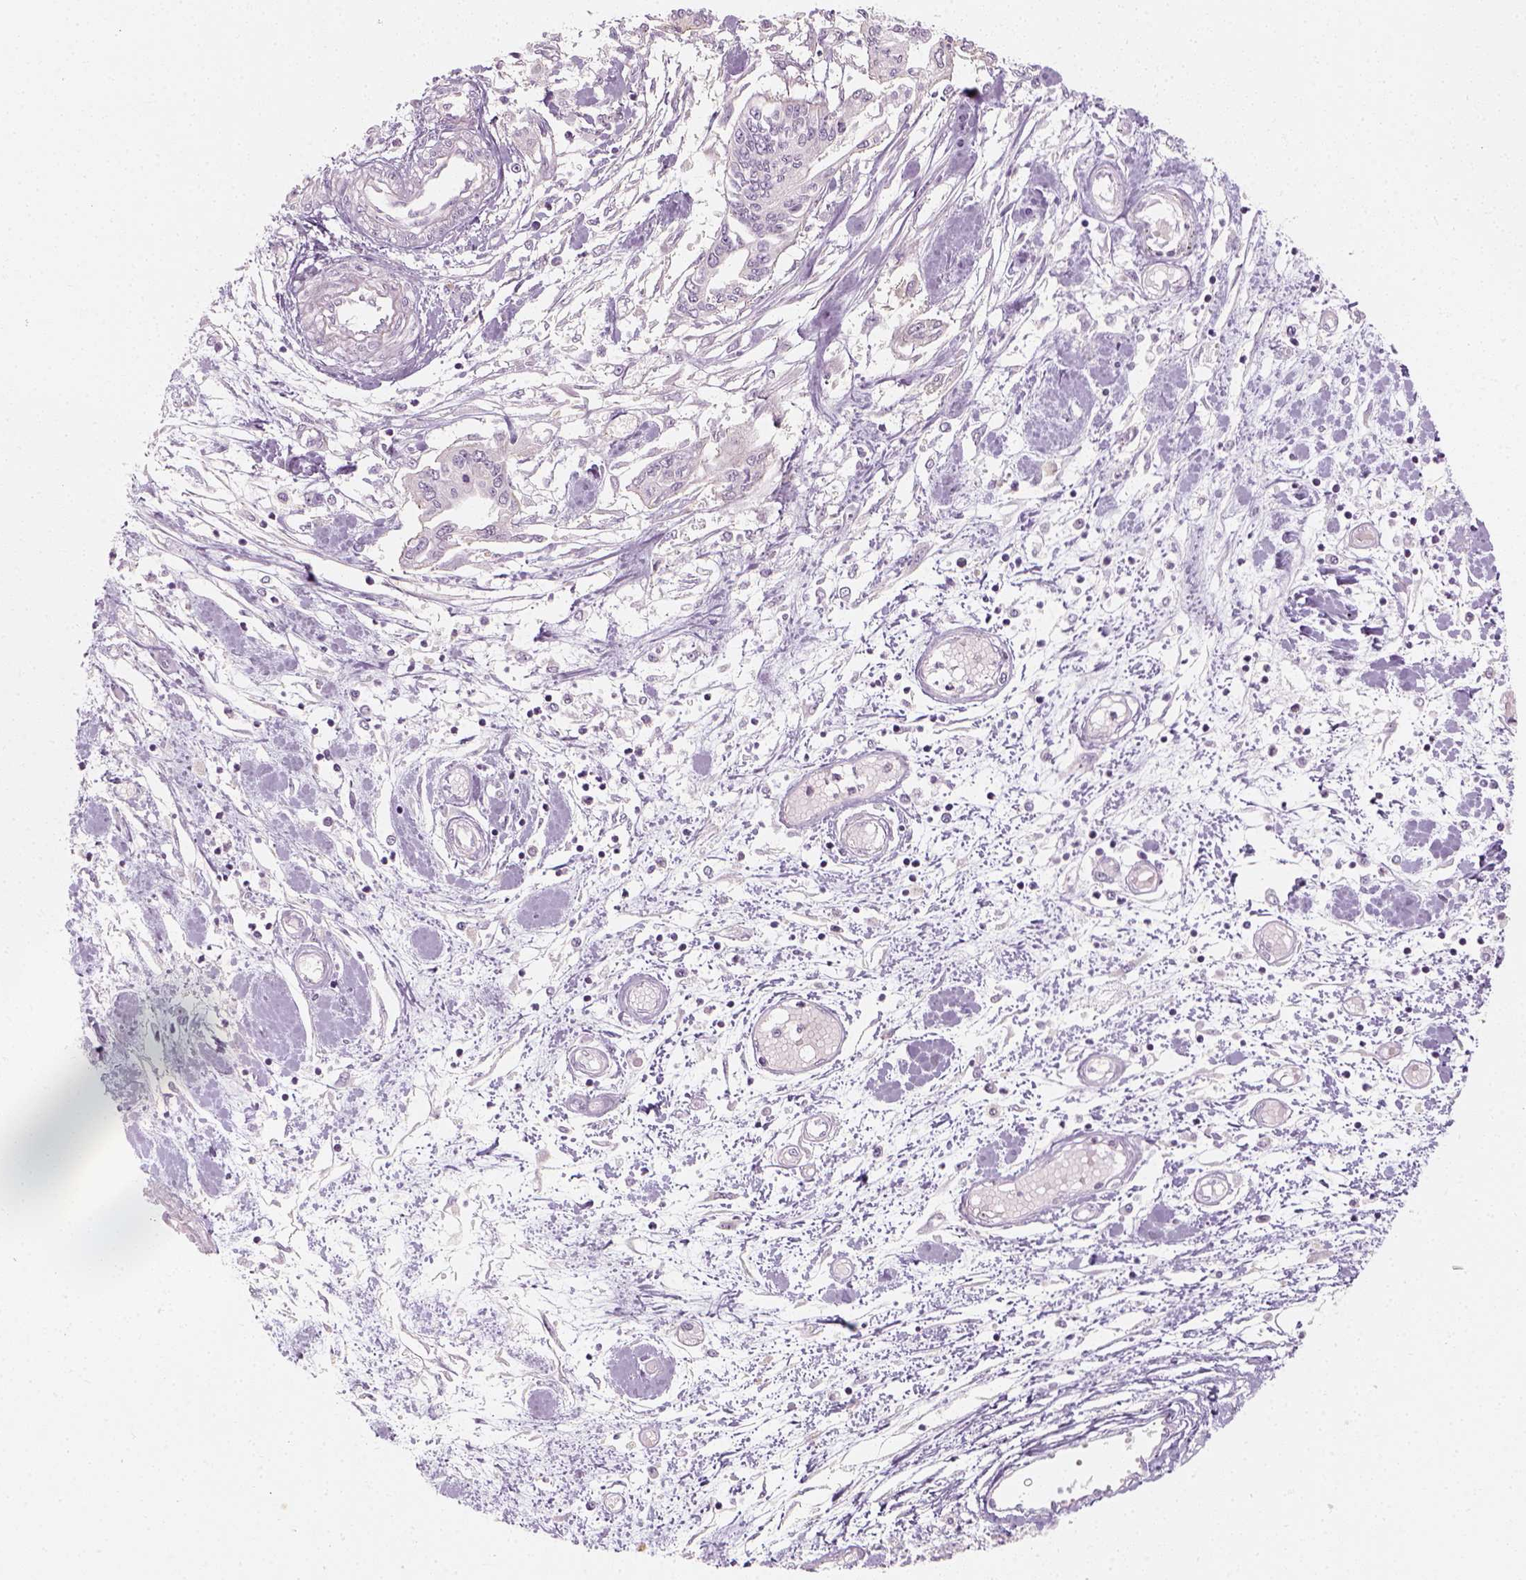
{"staining": {"intensity": "negative", "quantity": "none", "location": "none"}, "tissue": "pancreatic cancer", "cell_type": "Tumor cells", "image_type": "cancer", "snomed": [{"axis": "morphology", "description": "Adenocarcinoma, NOS"}, {"axis": "topography", "description": "Pancreas"}], "caption": "Tumor cells are negative for protein expression in human pancreatic adenocarcinoma. (DAB (3,3'-diaminobenzidine) immunohistochemistry, high magnification).", "gene": "PRAME", "patient": {"sex": "male", "age": 60}}